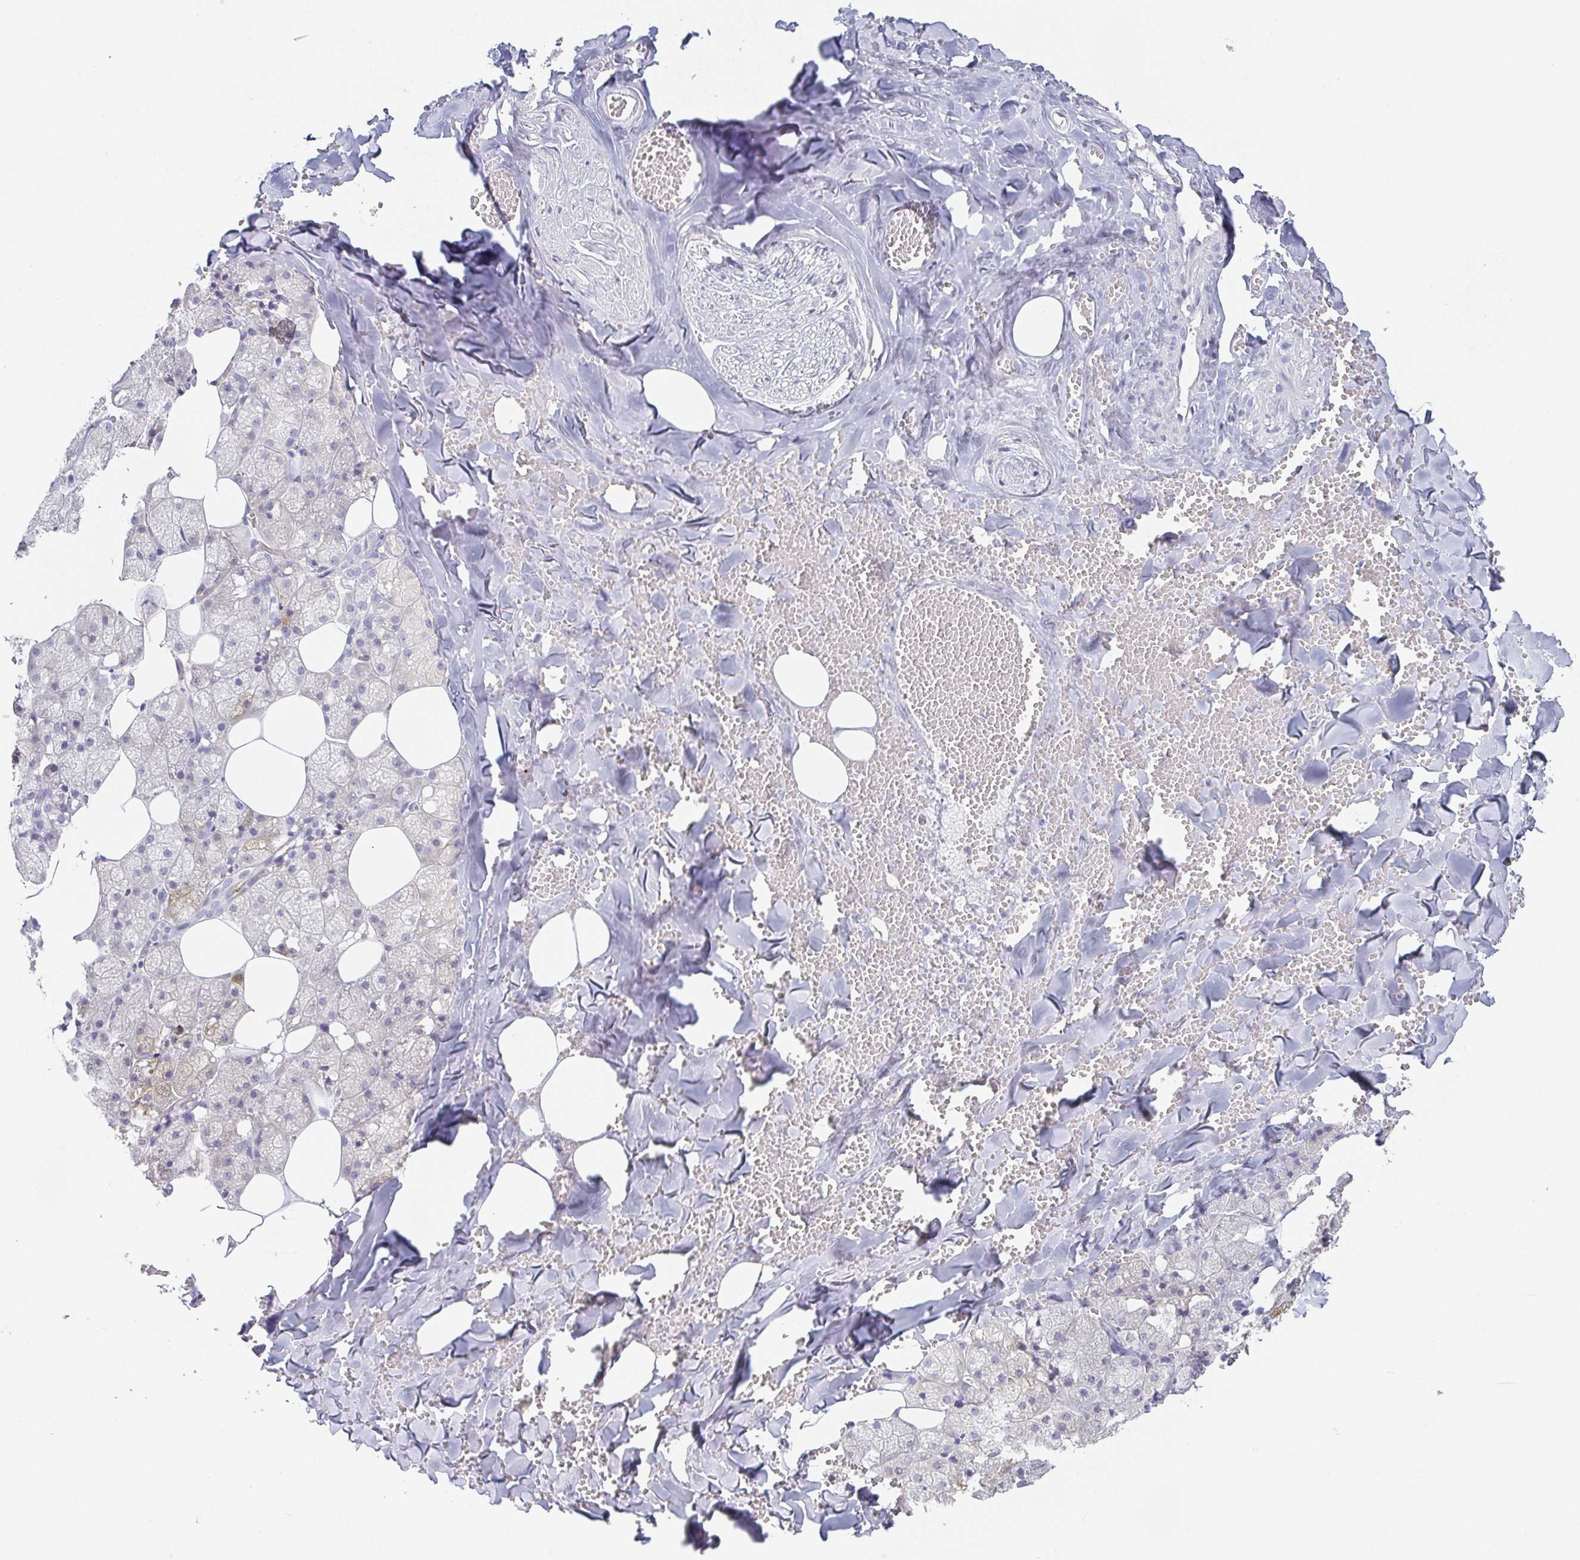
{"staining": {"intensity": "strong", "quantity": "25%-75%", "location": "cytoplasmic/membranous"}, "tissue": "salivary gland", "cell_type": "Glandular cells", "image_type": "normal", "snomed": [{"axis": "morphology", "description": "Normal tissue, NOS"}, {"axis": "topography", "description": "Salivary gland"}, {"axis": "topography", "description": "Peripheral nerve tissue"}], "caption": "DAB (3,3'-diaminobenzidine) immunohistochemical staining of benign human salivary gland demonstrates strong cytoplasmic/membranous protein positivity in approximately 25%-75% of glandular cells.", "gene": "PRR27", "patient": {"sex": "male", "age": 38}}